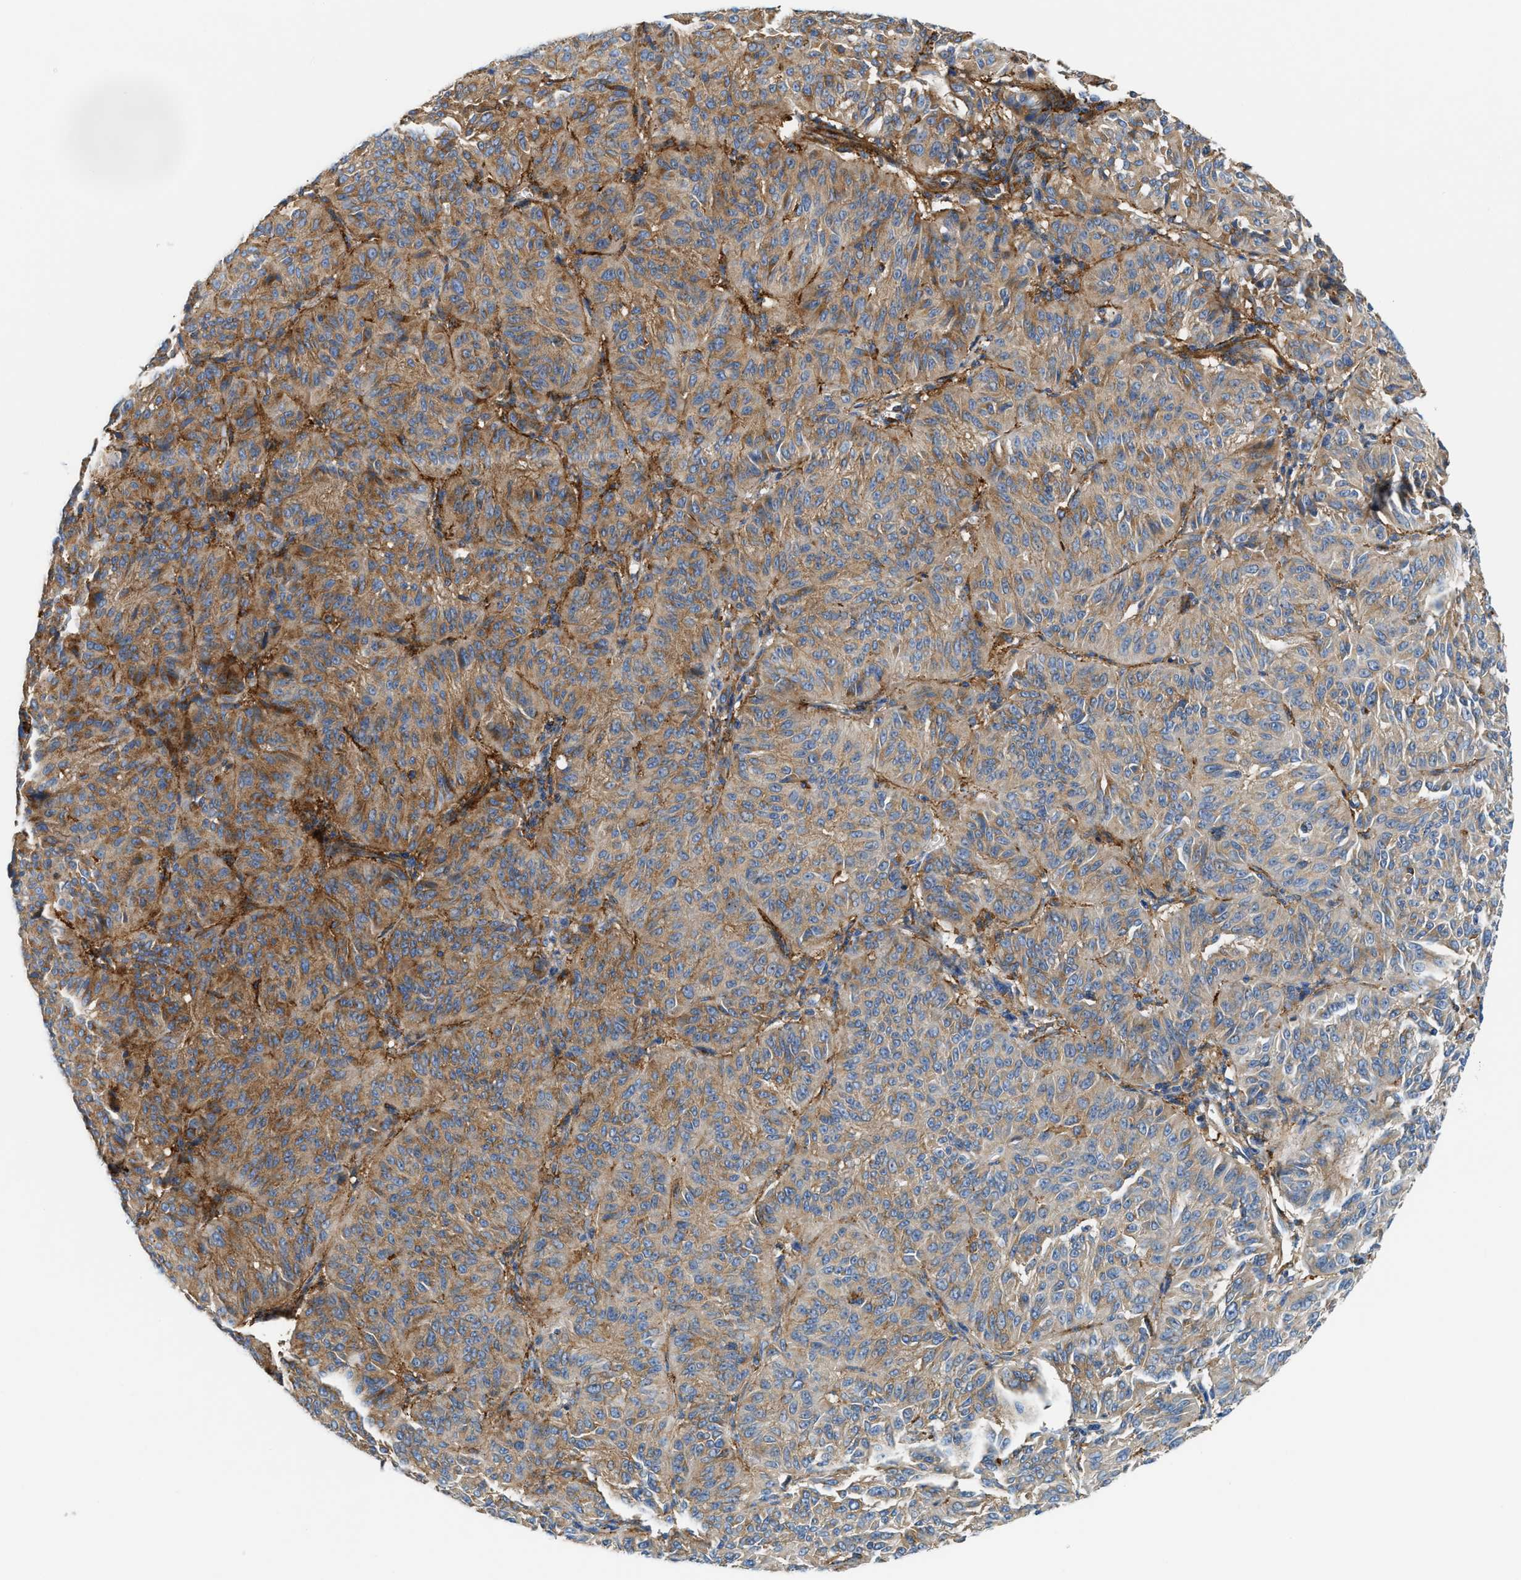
{"staining": {"intensity": "moderate", "quantity": "25%-75%", "location": "cytoplasmic/membranous"}, "tissue": "melanoma", "cell_type": "Tumor cells", "image_type": "cancer", "snomed": [{"axis": "morphology", "description": "Malignant melanoma, NOS"}, {"axis": "topography", "description": "Skin"}], "caption": "Protein staining of melanoma tissue shows moderate cytoplasmic/membranous positivity in approximately 25%-75% of tumor cells. (DAB (3,3'-diaminobenzidine) IHC with brightfield microscopy, high magnification).", "gene": "NSUN7", "patient": {"sex": "female", "age": 72}}